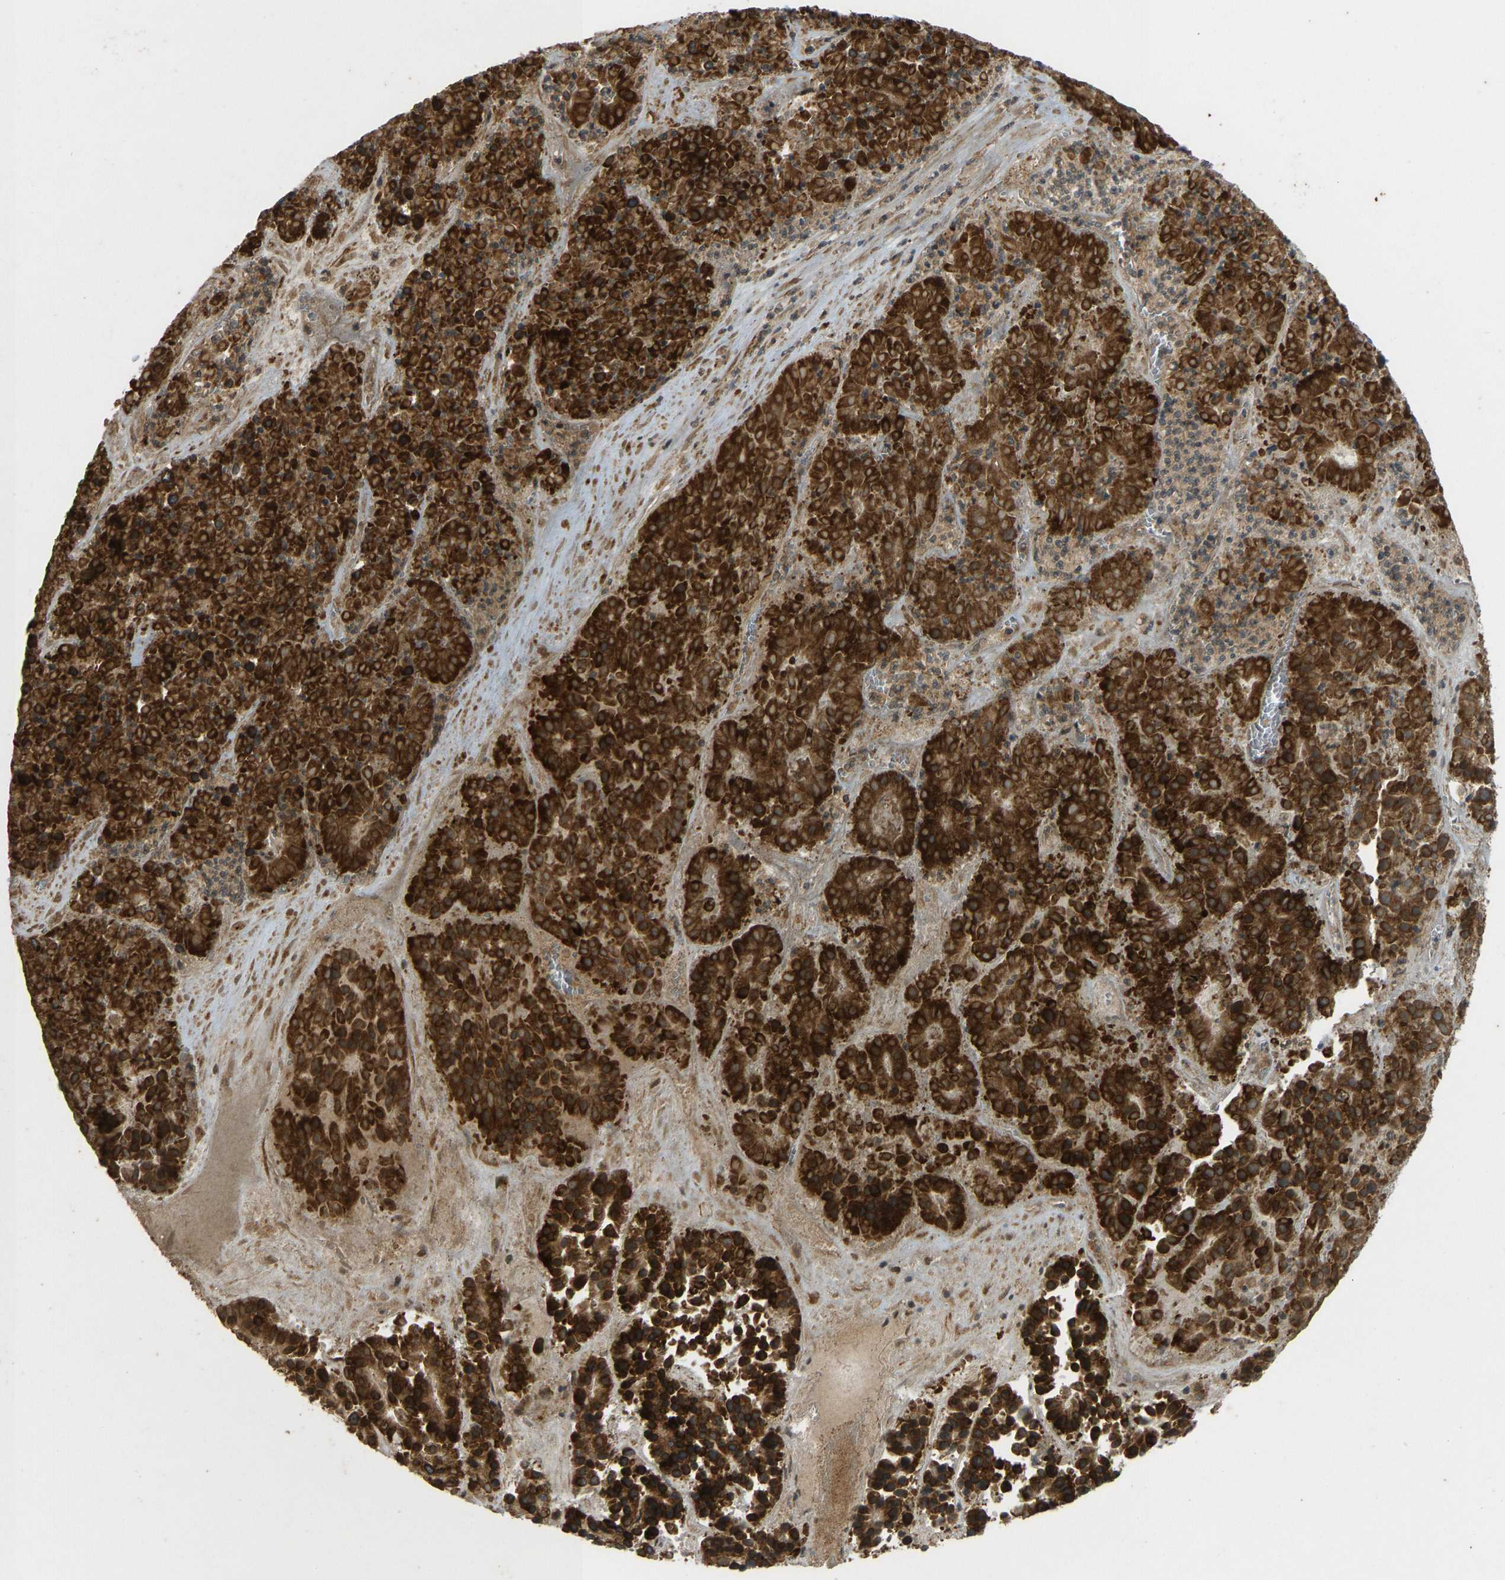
{"staining": {"intensity": "strong", "quantity": ">75%", "location": "cytoplasmic/membranous"}, "tissue": "pancreatic cancer", "cell_type": "Tumor cells", "image_type": "cancer", "snomed": [{"axis": "morphology", "description": "Adenocarcinoma, NOS"}, {"axis": "topography", "description": "Pancreas"}], "caption": "Strong cytoplasmic/membranous protein expression is appreciated in approximately >75% of tumor cells in adenocarcinoma (pancreatic).", "gene": "RPN2", "patient": {"sex": "male", "age": 50}}